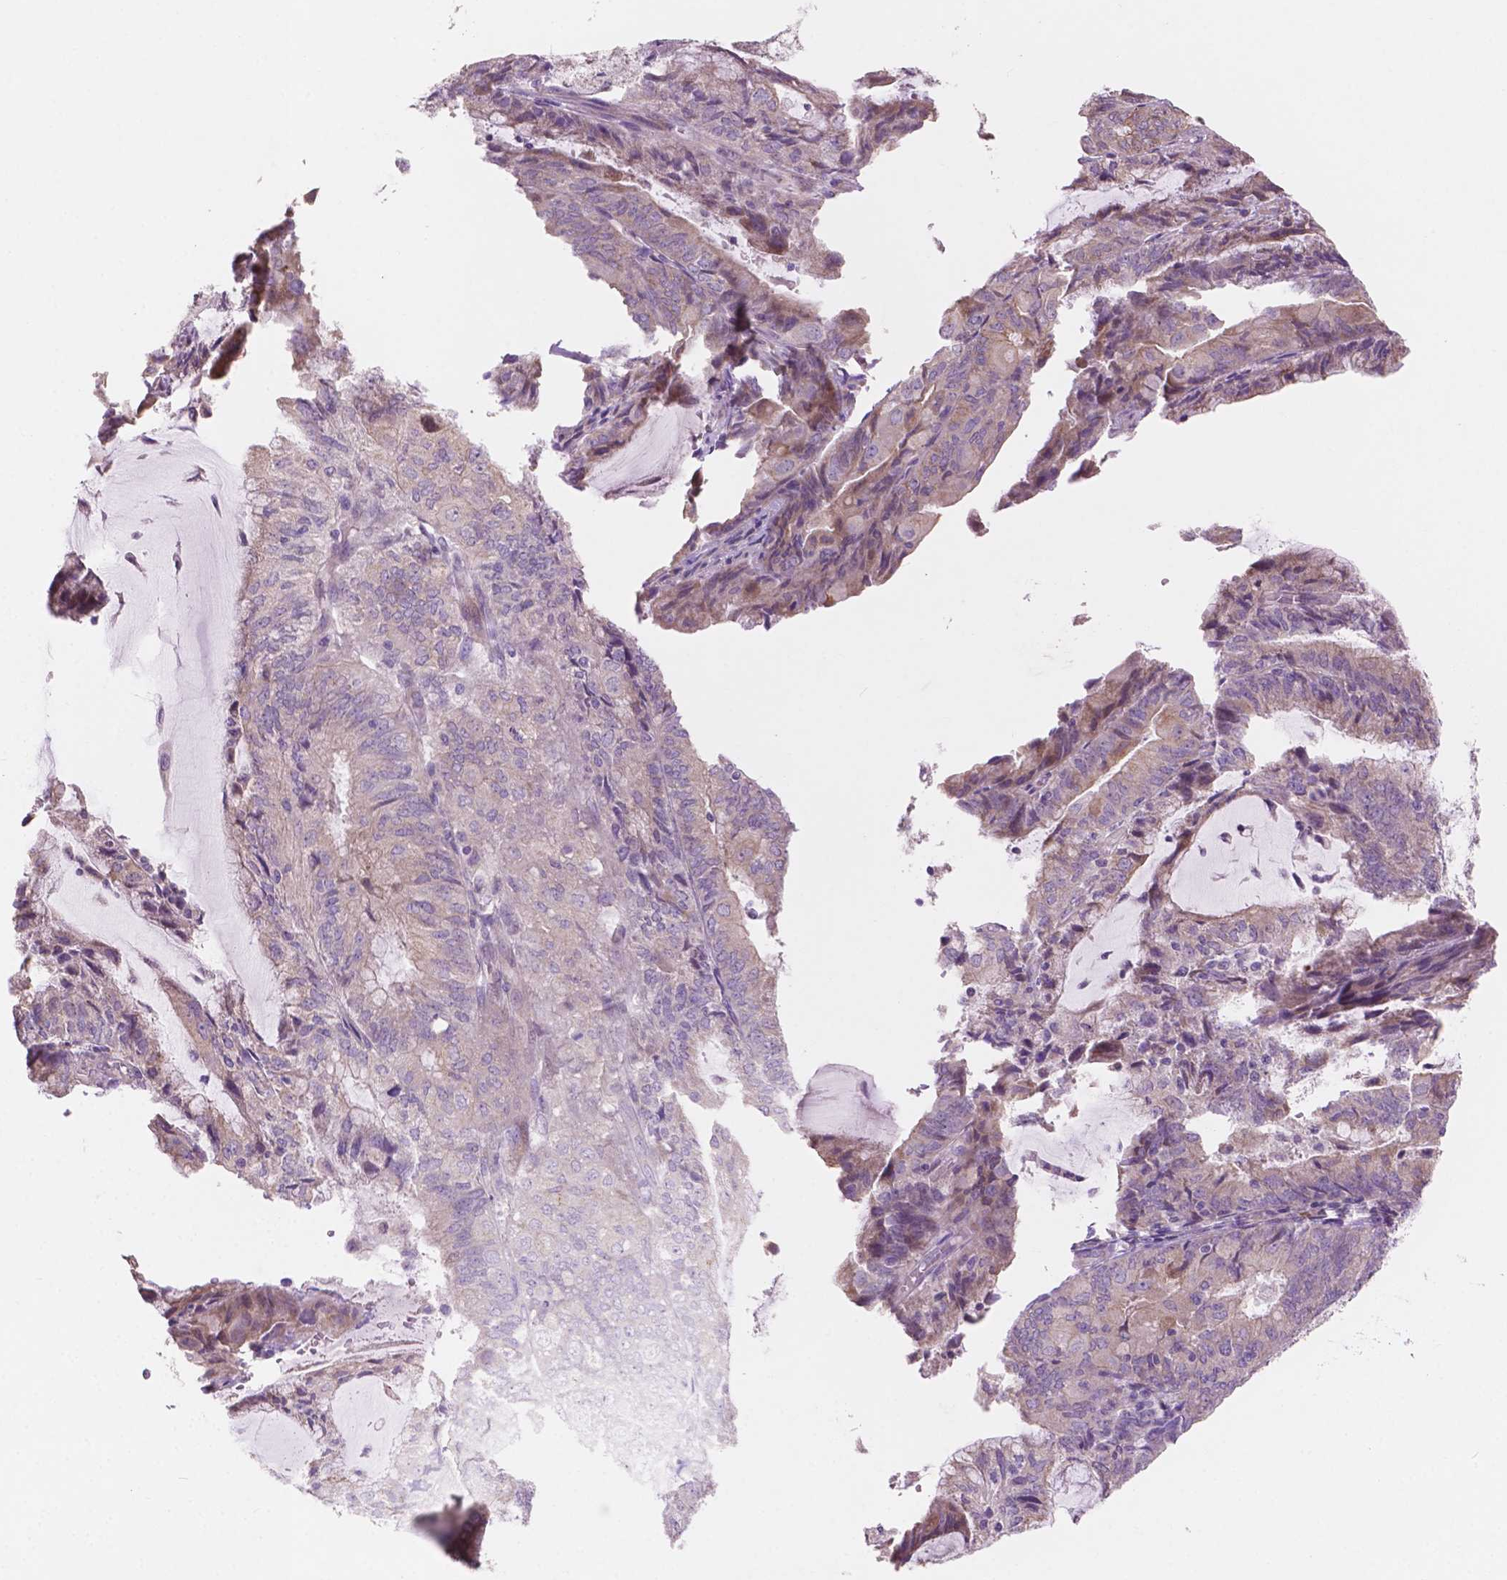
{"staining": {"intensity": "negative", "quantity": "none", "location": "none"}, "tissue": "endometrial cancer", "cell_type": "Tumor cells", "image_type": "cancer", "snomed": [{"axis": "morphology", "description": "Adenocarcinoma, NOS"}, {"axis": "topography", "description": "Endometrium"}], "caption": "Immunohistochemistry photomicrograph of human endometrial cancer (adenocarcinoma) stained for a protein (brown), which reveals no staining in tumor cells.", "gene": "LRP1B", "patient": {"sex": "female", "age": 81}}